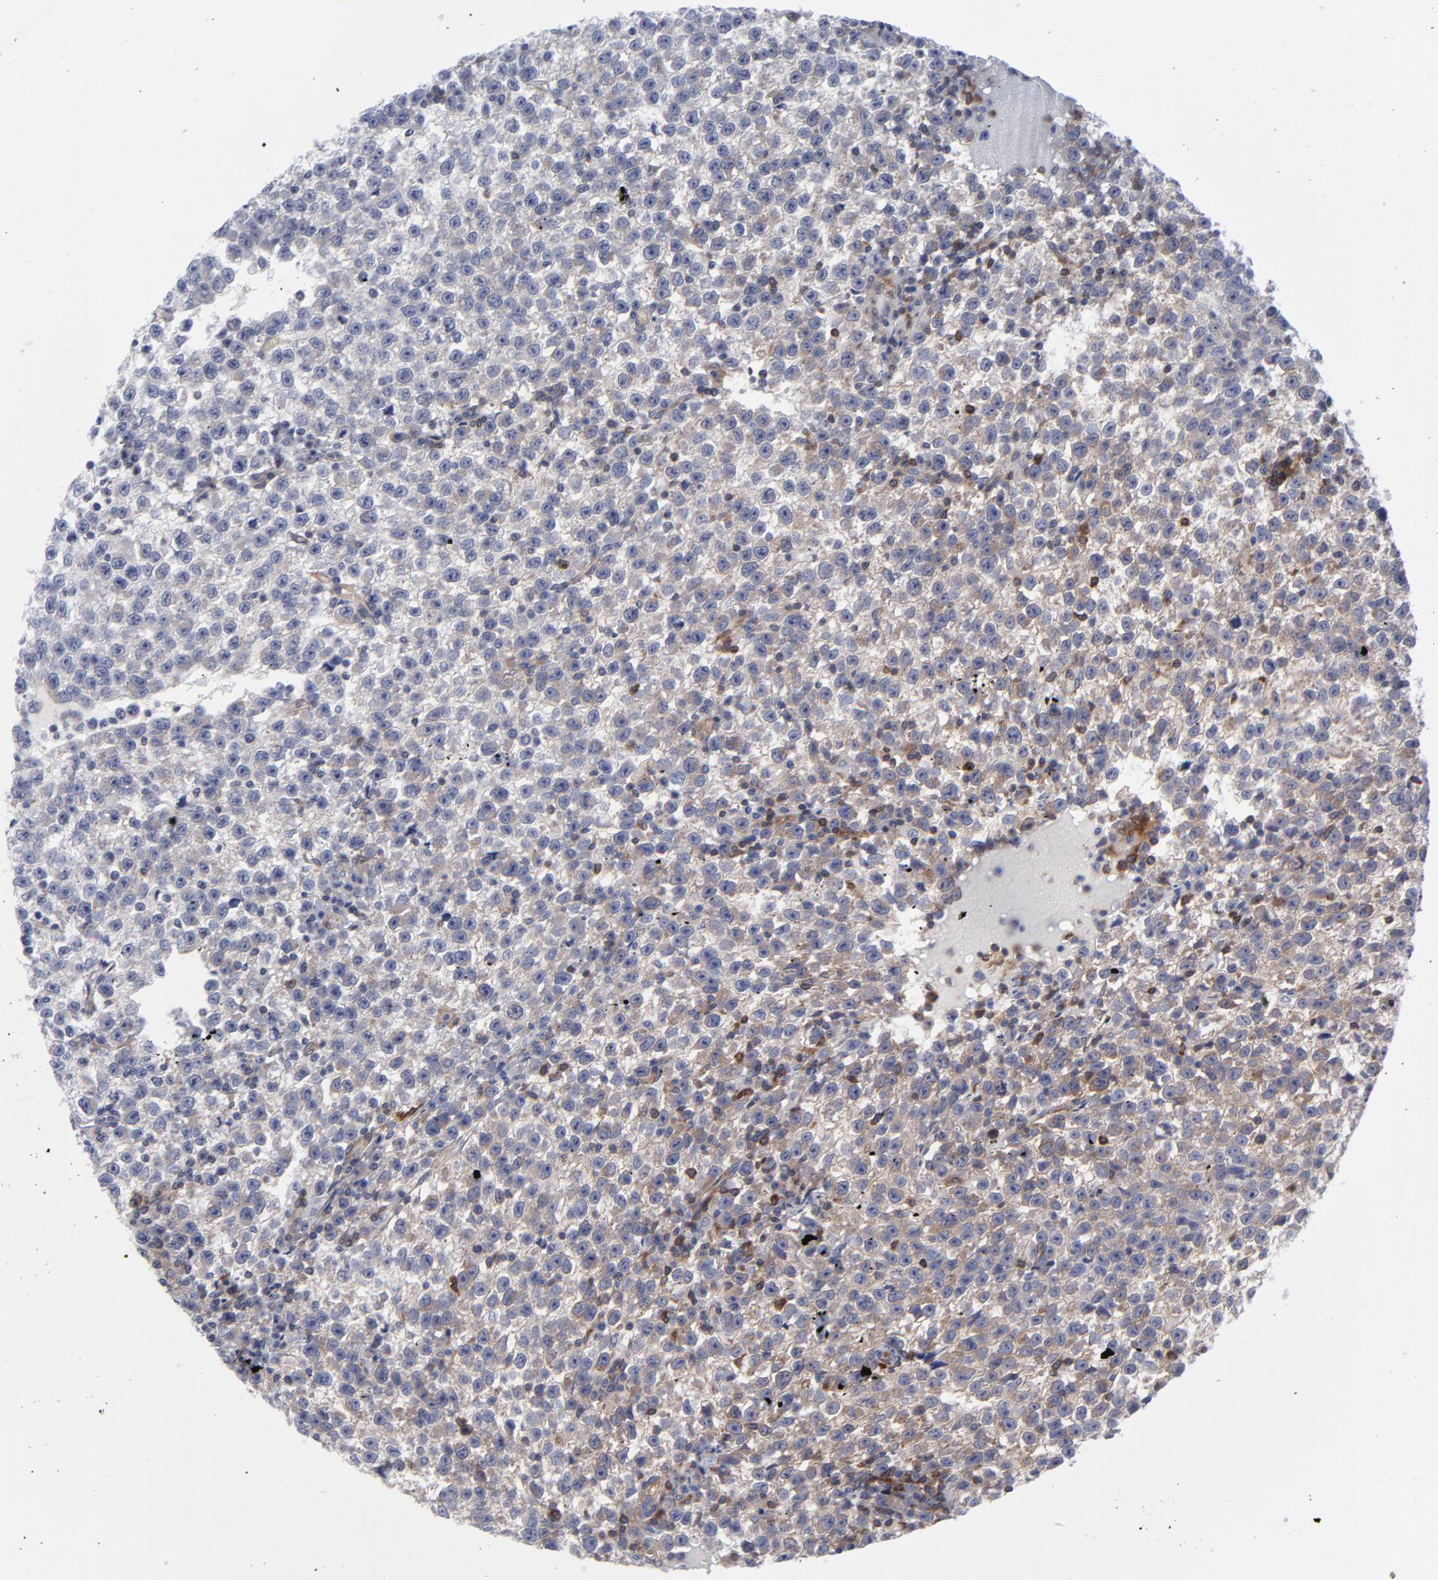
{"staining": {"intensity": "weak", "quantity": "<25%", "location": "cytoplasmic/membranous"}, "tissue": "testis cancer", "cell_type": "Tumor cells", "image_type": "cancer", "snomed": [{"axis": "morphology", "description": "Seminoma, NOS"}, {"axis": "topography", "description": "Testis"}], "caption": "High power microscopy image of an immunohistochemistry image of testis cancer, revealing no significant expression in tumor cells. (Stains: DAB (3,3'-diaminobenzidine) immunohistochemistry (IHC) with hematoxylin counter stain, Microscopy: brightfield microscopy at high magnification).", "gene": "NFKBIA", "patient": {"sex": "male", "age": 35}}